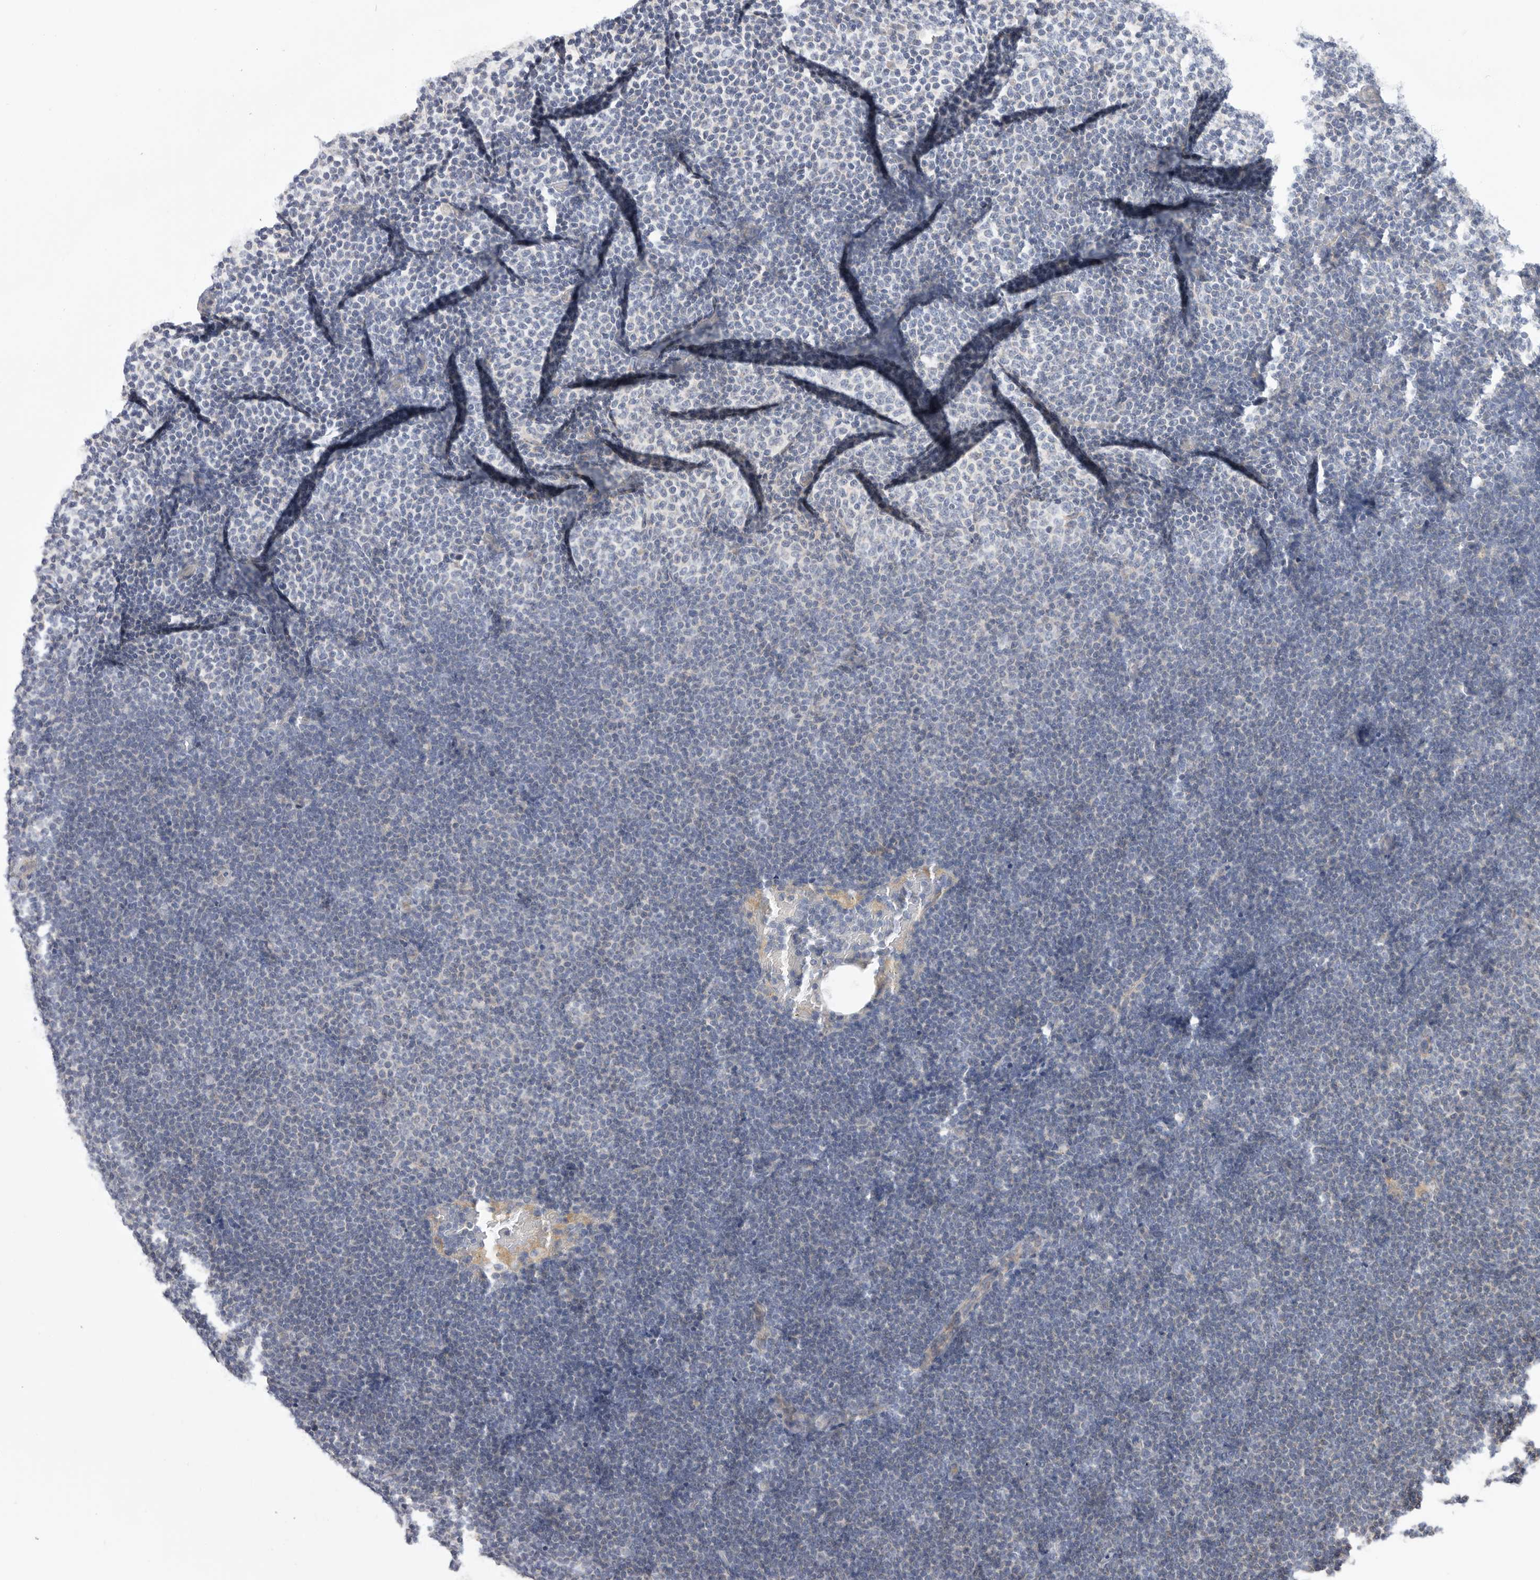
{"staining": {"intensity": "negative", "quantity": "none", "location": "none"}, "tissue": "lymphoma", "cell_type": "Tumor cells", "image_type": "cancer", "snomed": [{"axis": "morphology", "description": "Malignant lymphoma, non-Hodgkin's type, Low grade"}, {"axis": "topography", "description": "Lymph node"}], "caption": "Histopathology image shows no significant protein expression in tumor cells of malignant lymphoma, non-Hodgkin's type (low-grade).", "gene": "MTFR1L", "patient": {"sex": "female", "age": 53}}